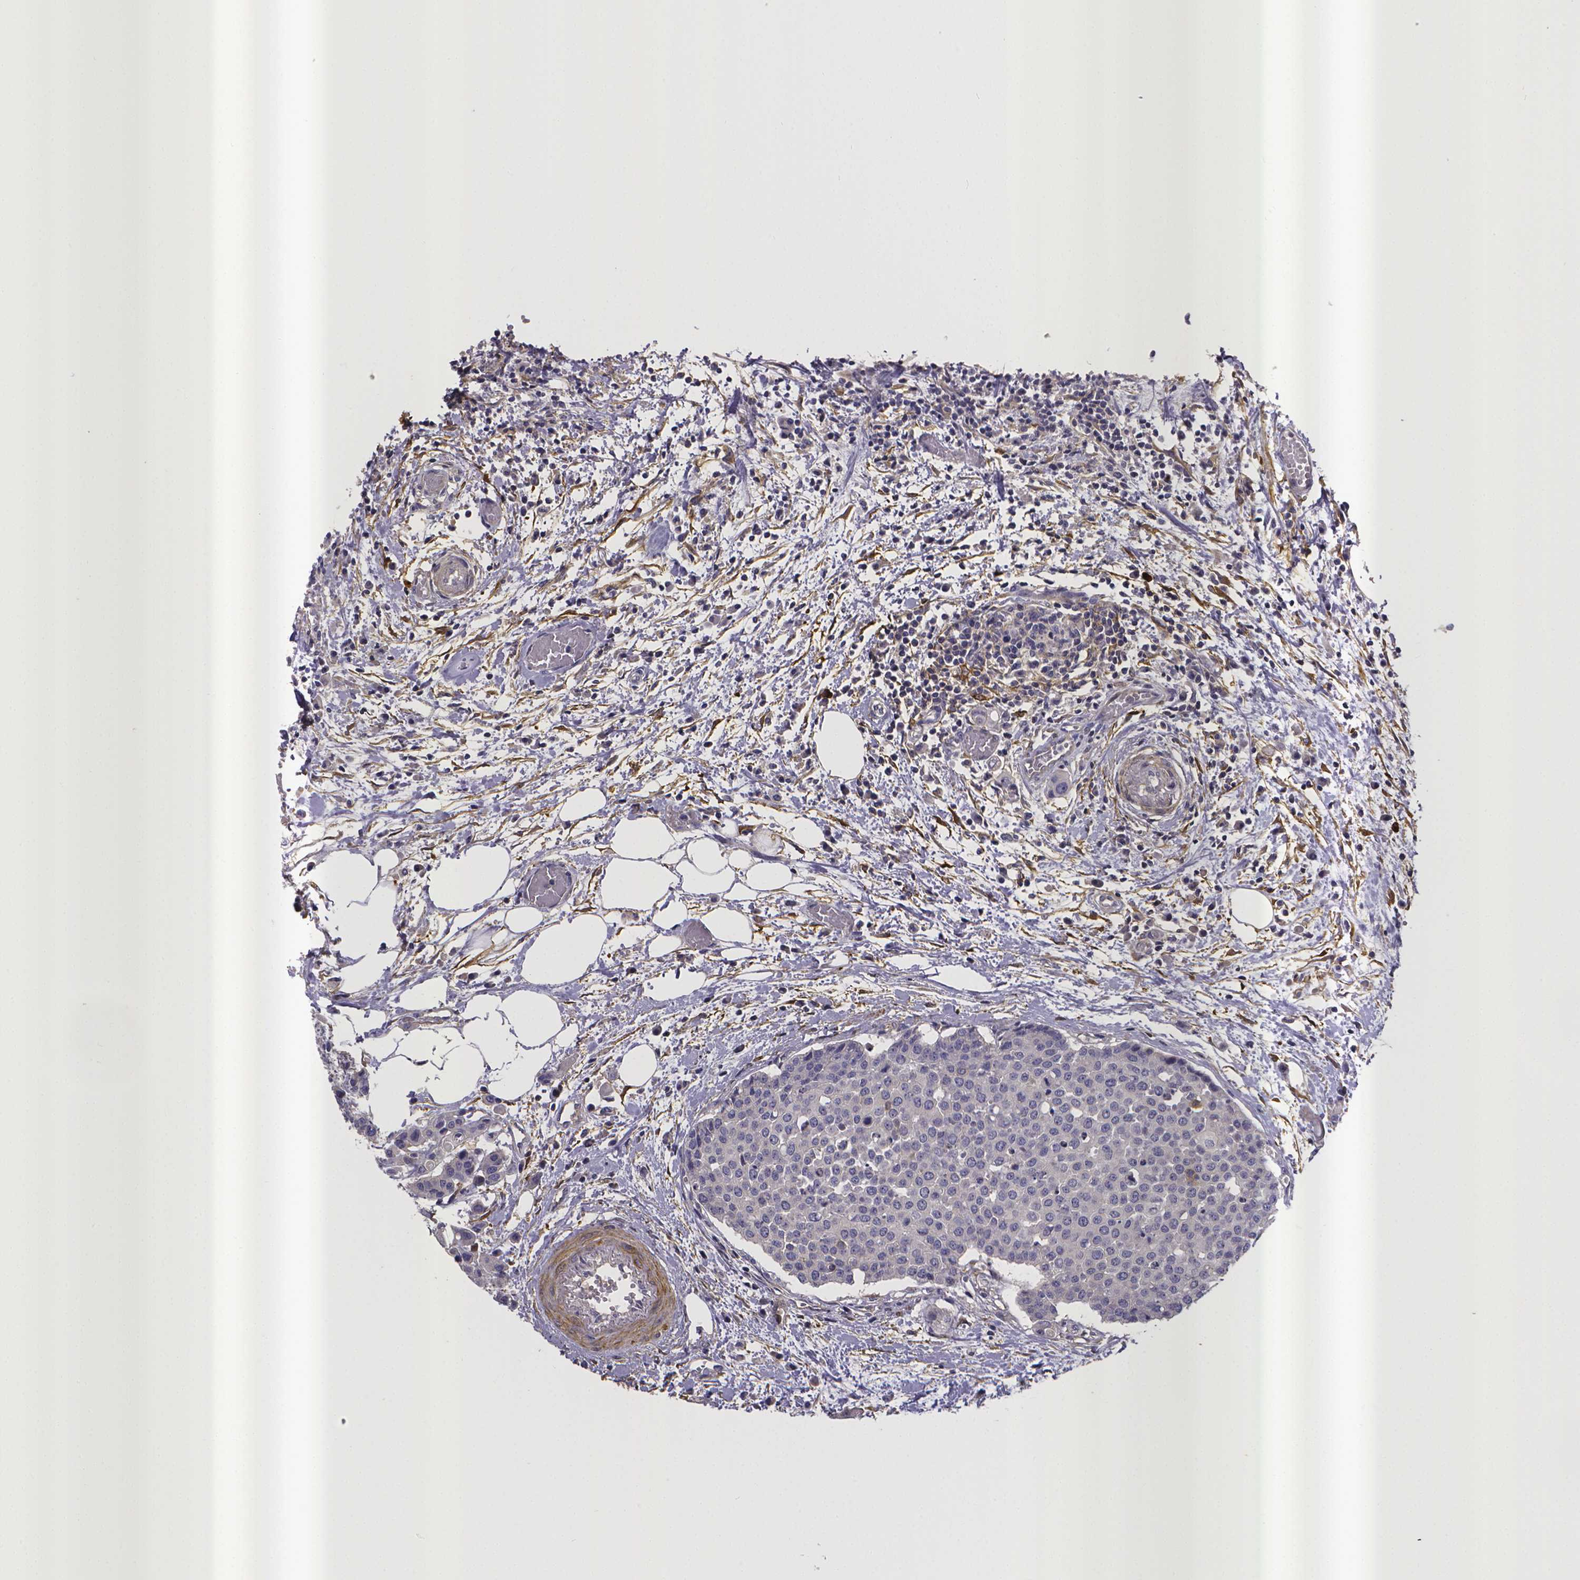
{"staining": {"intensity": "negative", "quantity": "none", "location": "none"}, "tissue": "carcinoid", "cell_type": "Tumor cells", "image_type": "cancer", "snomed": [{"axis": "morphology", "description": "Carcinoid, malignant, NOS"}, {"axis": "topography", "description": "Colon"}], "caption": "An immunohistochemistry (IHC) image of malignant carcinoid is shown. There is no staining in tumor cells of malignant carcinoid.", "gene": "RERG", "patient": {"sex": "male", "age": 81}}